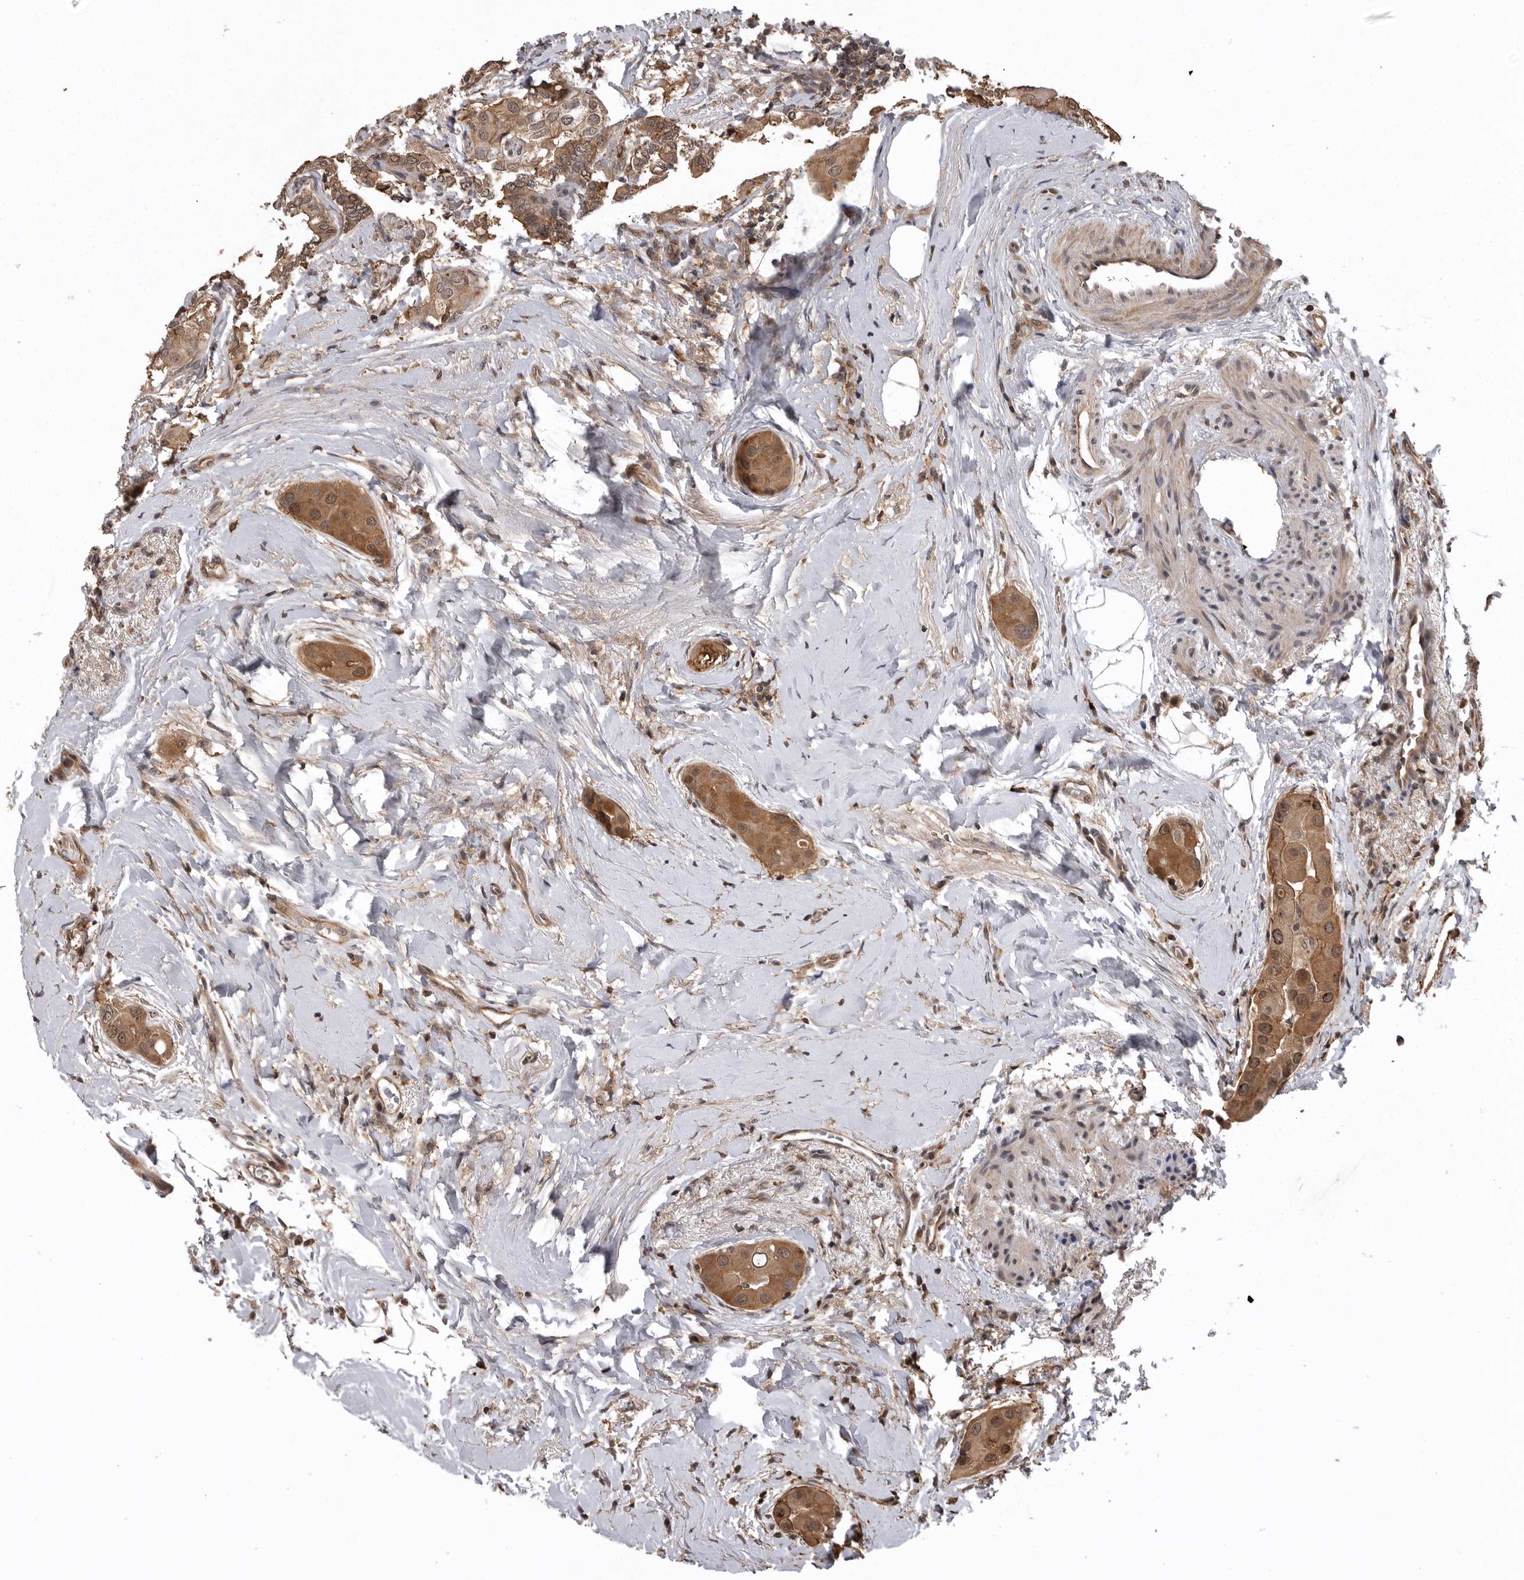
{"staining": {"intensity": "moderate", "quantity": ">75%", "location": "cytoplasmic/membranous,nuclear"}, "tissue": "thyroid cancer", "cell_type": "Tumor cells", "image_type": "cancer", "snomed": [{"axis": "morphology", "description": "Papillary adenocarcinoma, NOS"}, {"axis": "topography", "description": "Thyroid gland"}], "caption": "Protein expression analysis of human thyroid cancer reveals moderate cytoplasmic/membranous and nuclear expression in approximately >75% of tumor cells.", "gene": "AOAH", "patient": {"sex": "male", "age": 33}}